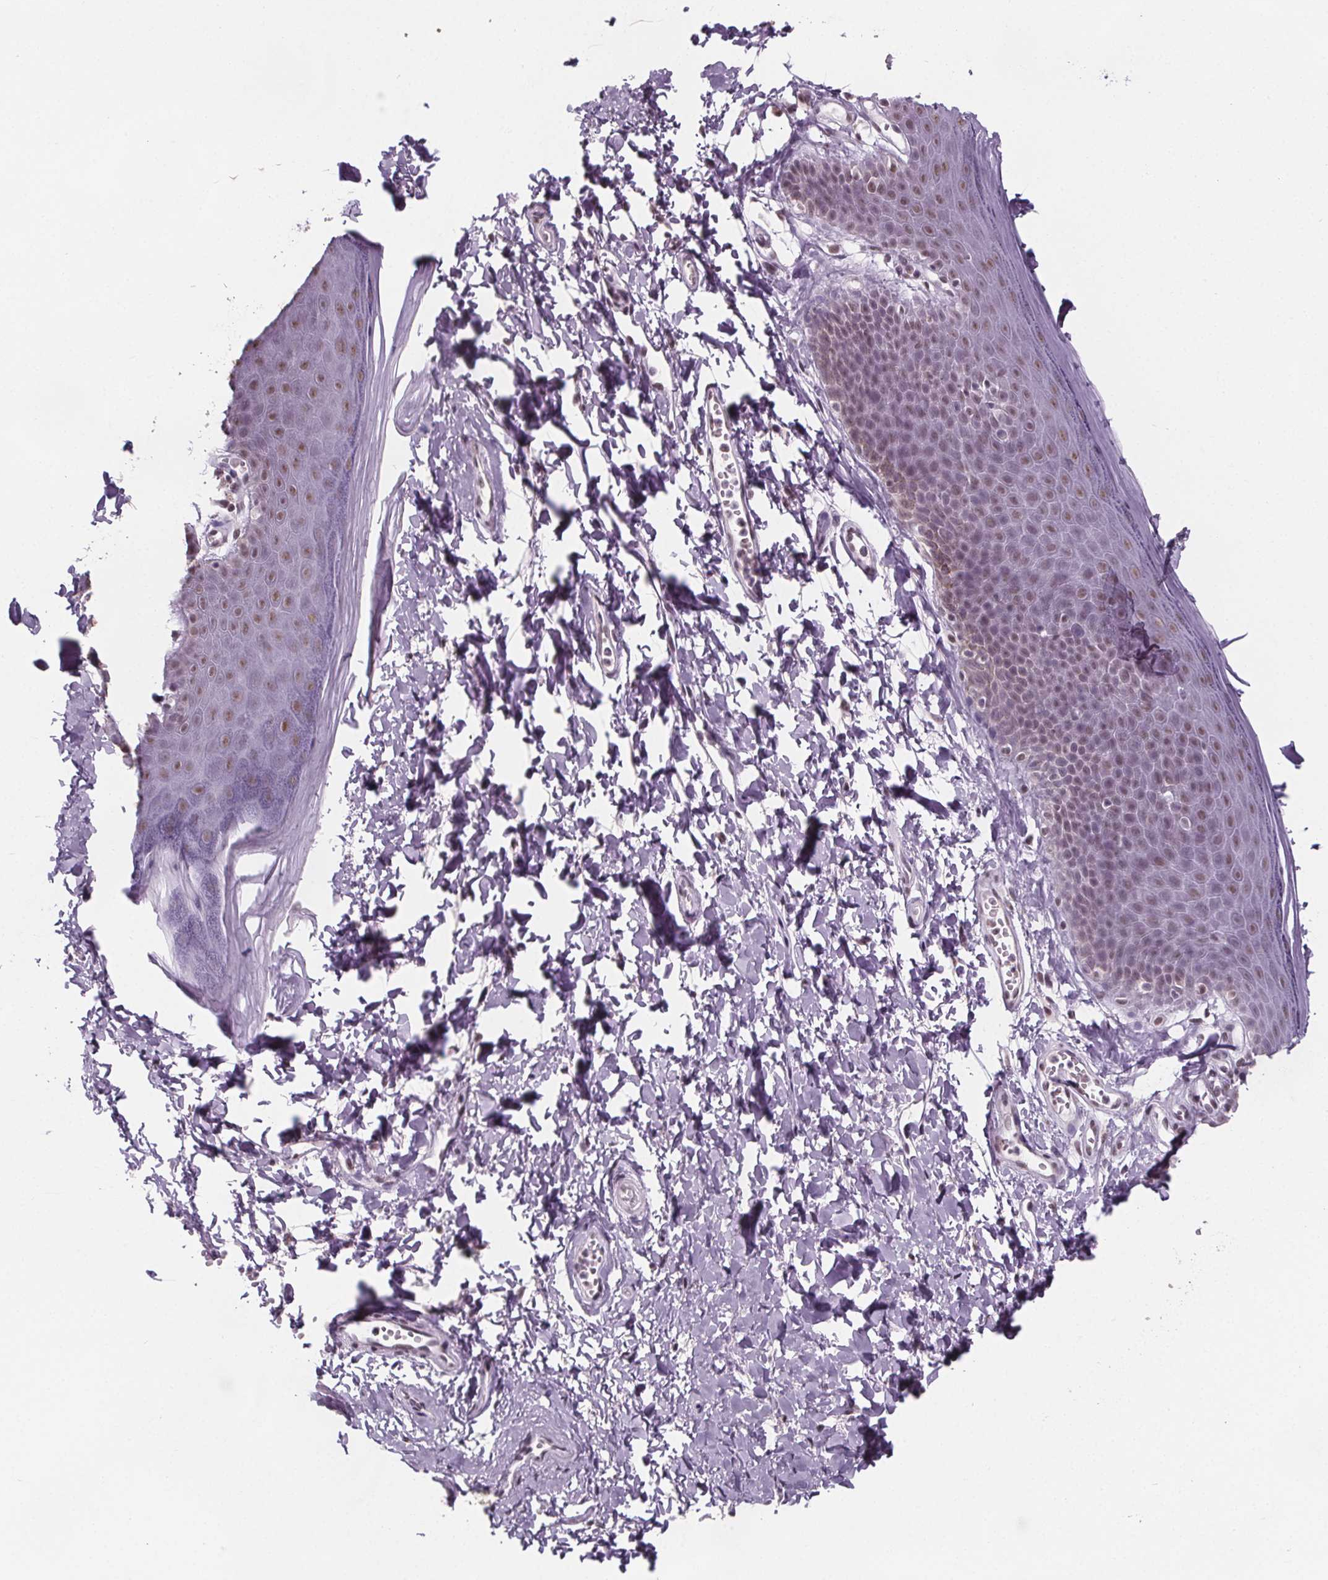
{"staining": {"intensity": "moderate", "quantity": ">75%", "location": "nuclear"}, "tissue": "skin", "cell_type": "Epidermal cells", "image_type": "normal", "snomed": [{"axis": "morphology", "description": "Normal tissue, NOS"}, {"axis": "topography", "description": "Anal"}], "caption": "Human skin stained for a protein (brown) reveals moderate nuclear positive positivity in about >75% of epidermal cells.", "gene": "ZNF572", "patient": {"sex": "male", "age": 53}}